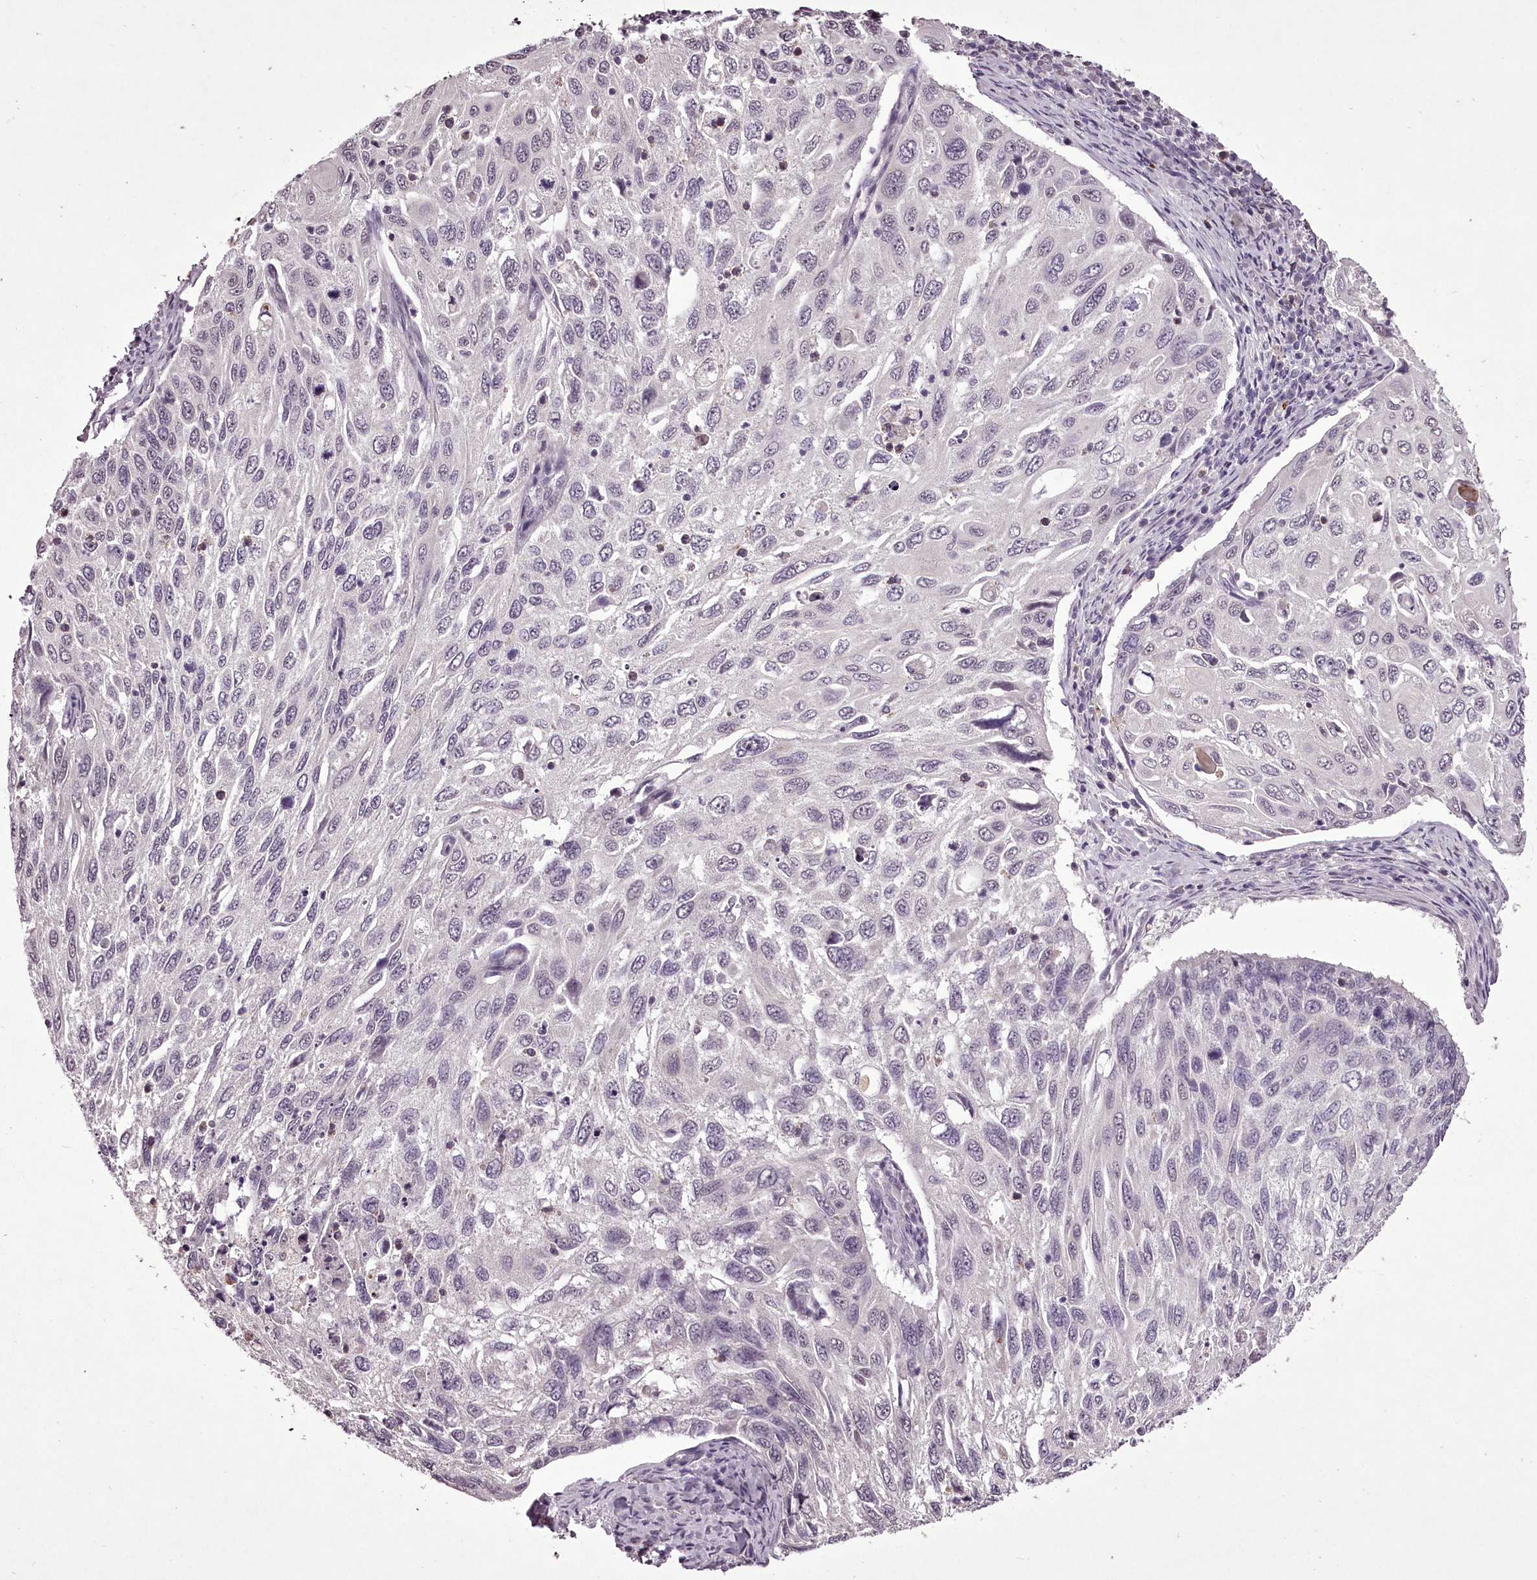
{"staining": {"intensity": "negative", "quantity": "none", "location": "none"}, "tissue": "cervical cancer", "cell_type": "Tumor cells", "image_type": "cancer", "snomed": [{"axis": "morphology", "description": "Squamous cell carcinoma, NOS"}, {"axis": "topography", "description": "Cervix"}], "caption": "Human cervical cancer stained for a protein using IHC exhibits no positivity in tumor cells.", "gene": "C1orf56", "patient": {"sex": "female", "age": 70}}